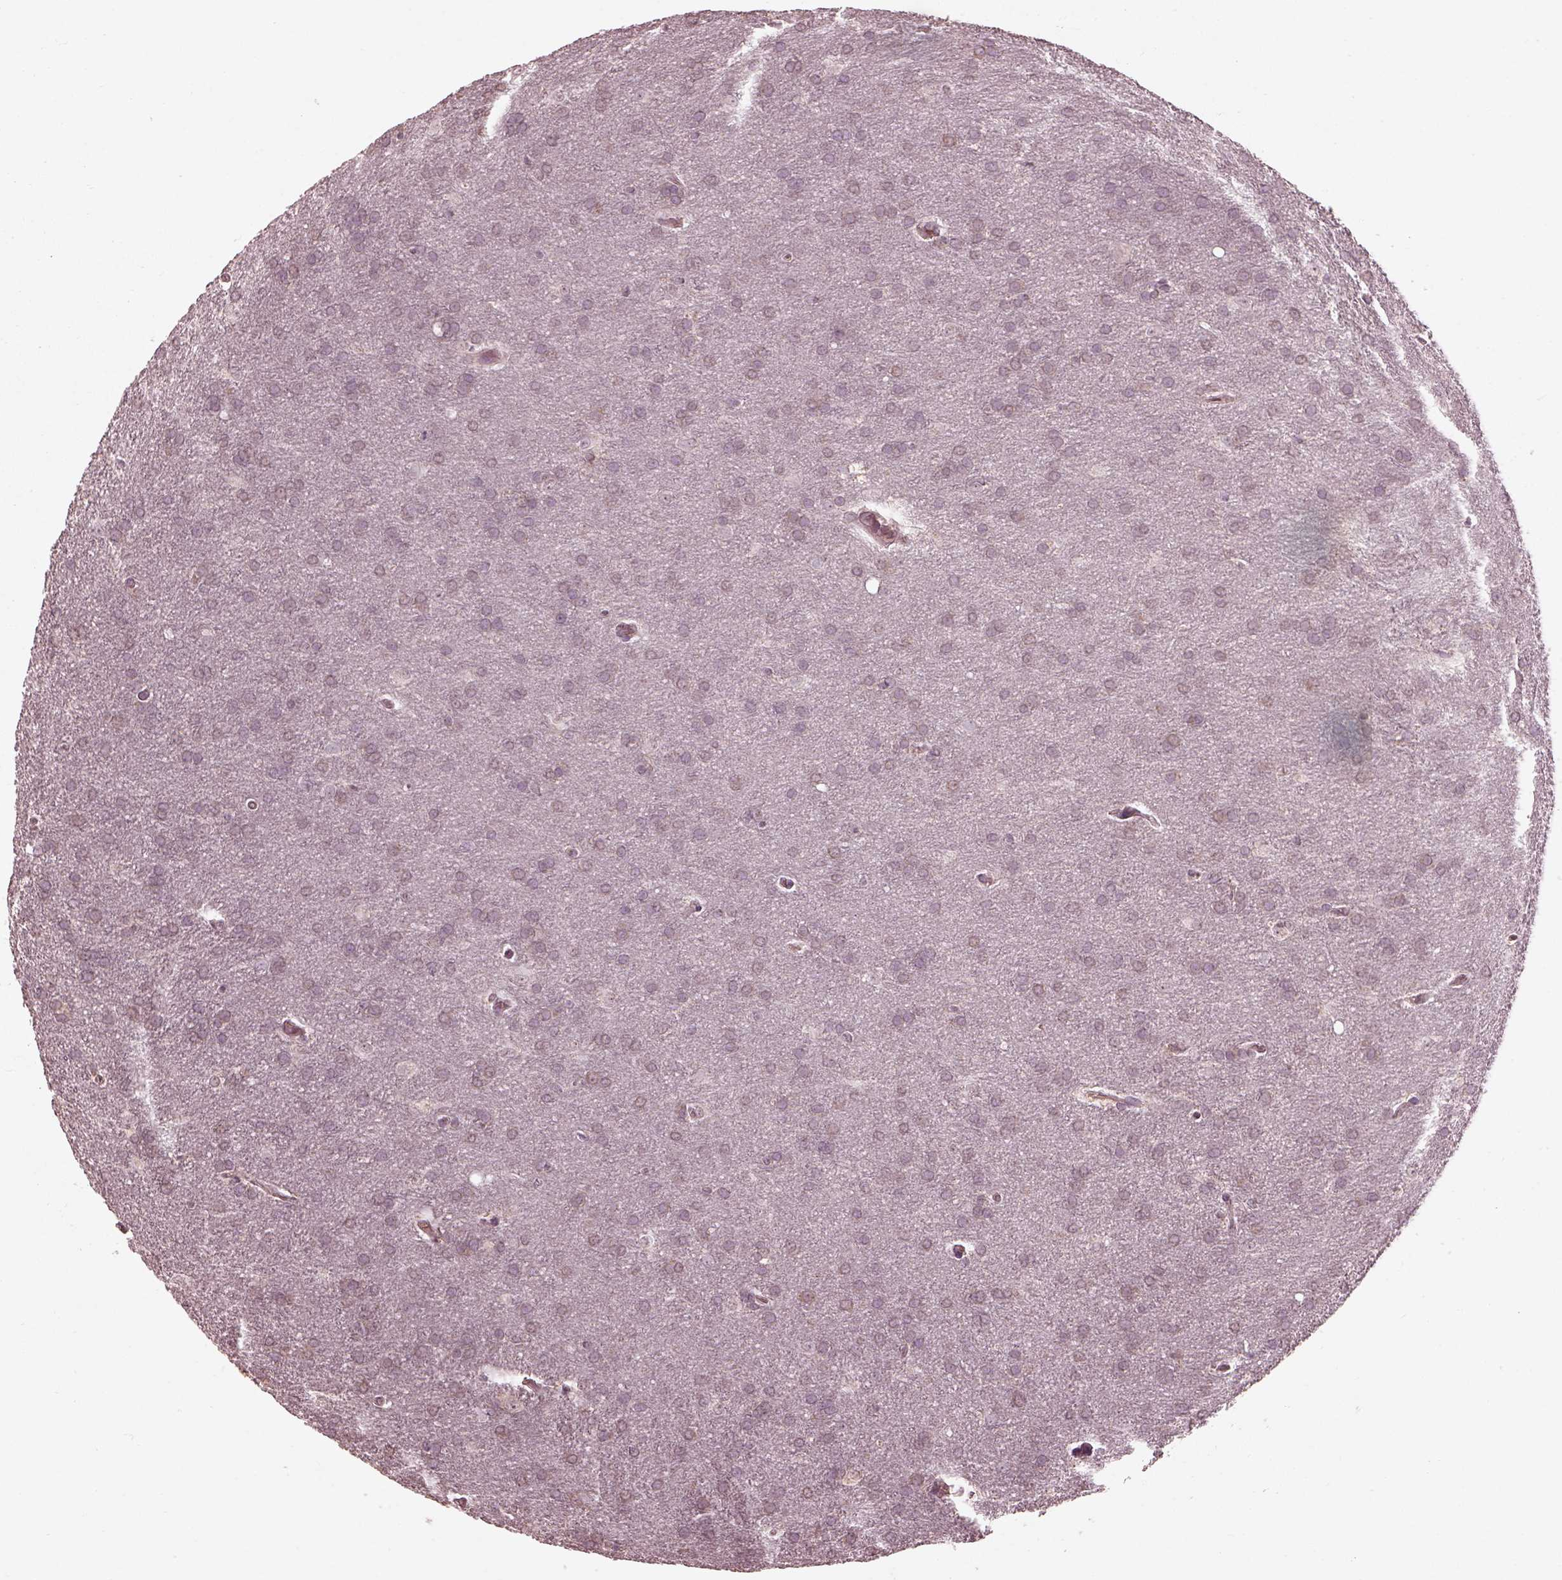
{"staining": {"intensity": "negative", "quantity": "none", "location": "none"}, "tissue": "glioma", "cell_type": "Tumor cells", "image_type": "cancer", "snomed": [{"axis": "morphology", "description": "Glioma, malignant, Low grade"}, {"axis": "topography", "description": "Brain"}], "caption": "Immunohistochemistry (IHC) image of human glioma stained for a protein (brown), which demonstrates no staining in tumor cells.", "gene": "CALR3", "patient": {"sex": "female", "age": 32}}